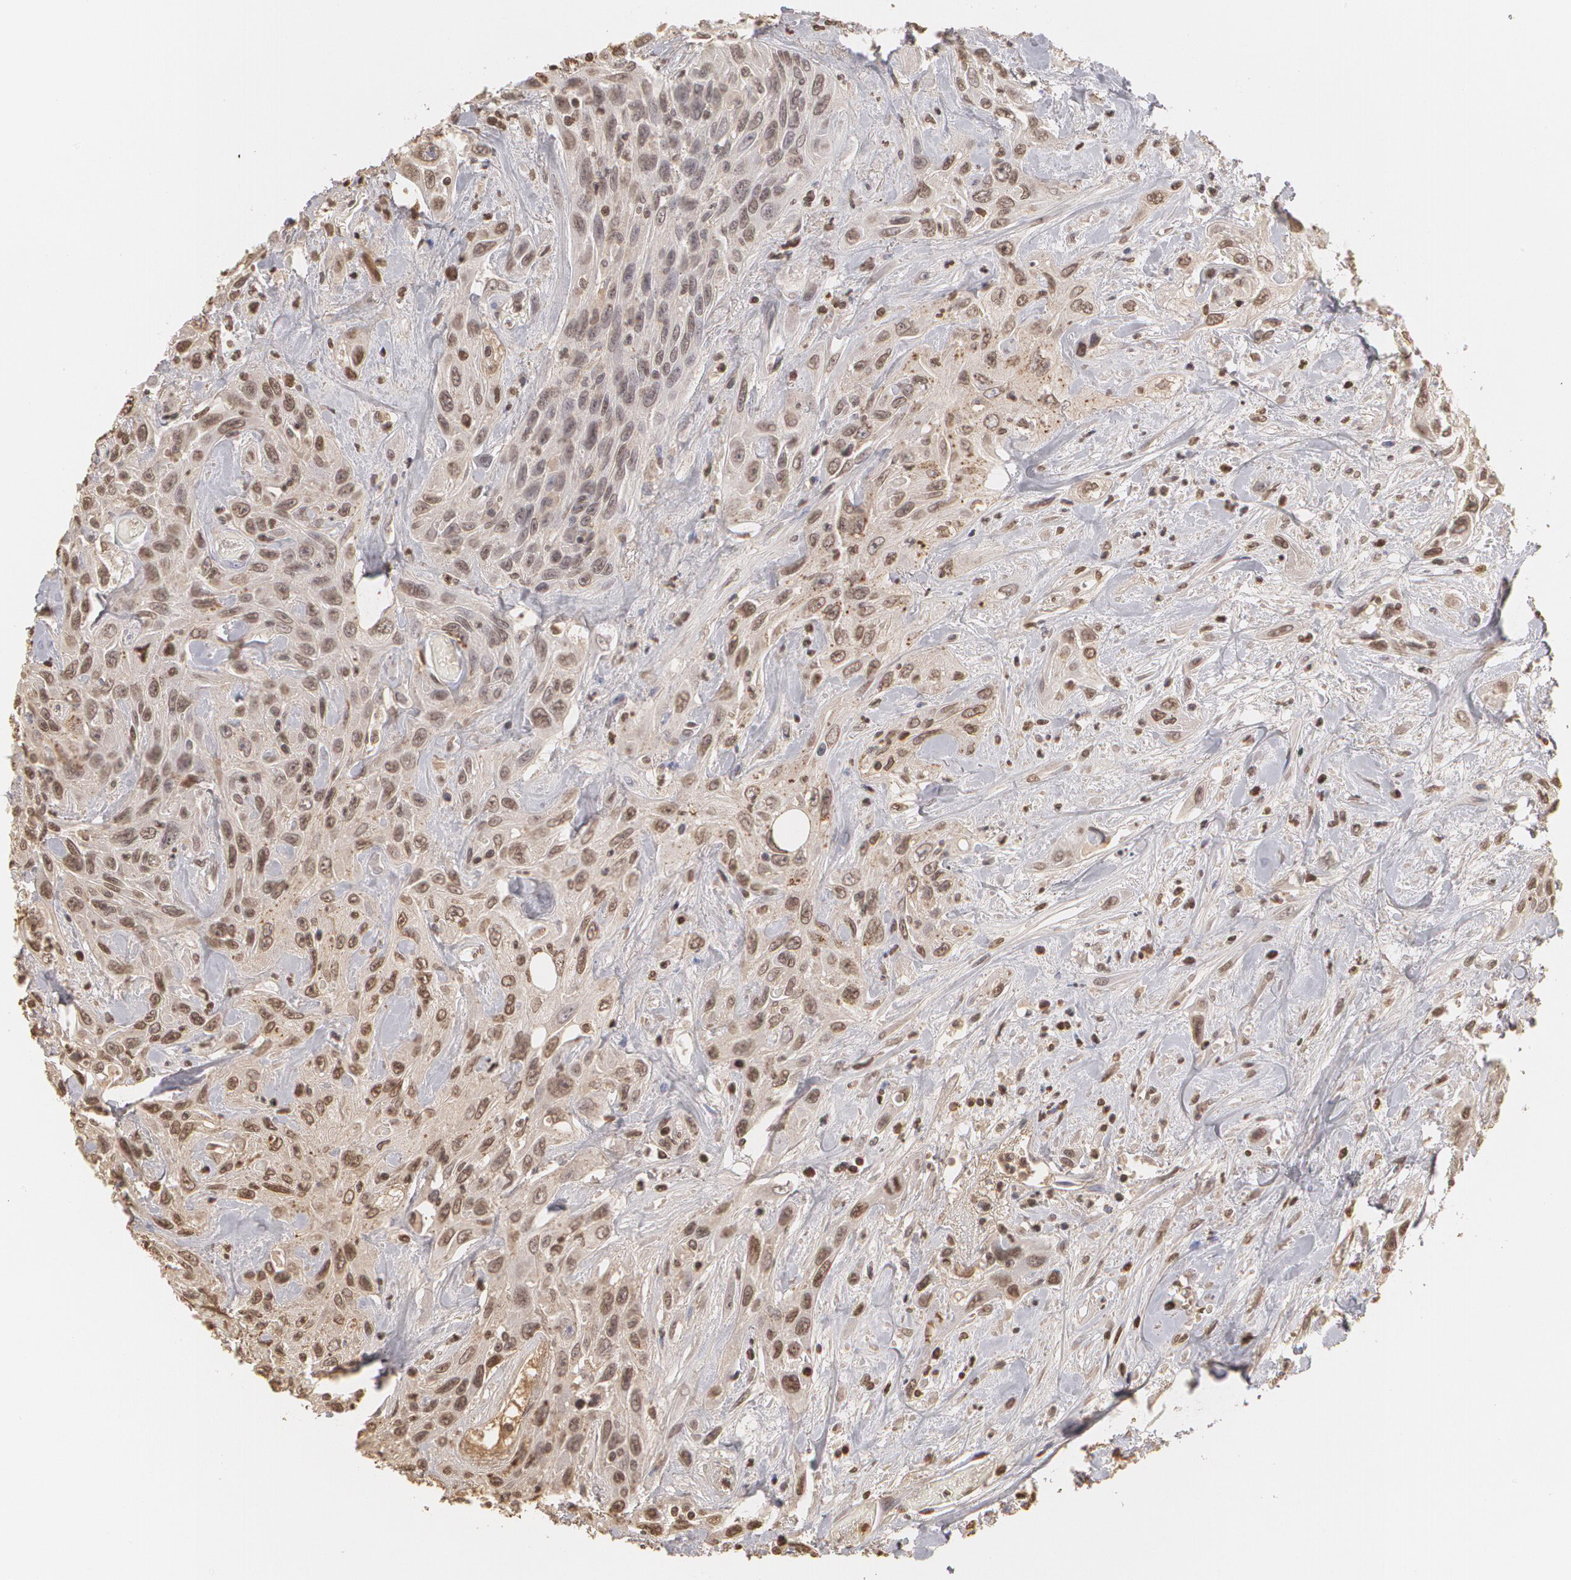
{"staining": {"intensity": "weak", "quantity": ">75%", "location": "cytoplasmic/membranous,nuclear"}, "tissue": "urothelial cancer", "cell_type": "Tumor cells", "image_type": "cancer", "snomed": [{"axis": "morphology", "description": "Urothelial carcinoma, High grade"}, {"axis": "topography", "description": "Urinary bladder"}], "caption": "Protein staining of urothelial cancer tissue displays weak cytoplasmic/membranous and nuclear expression in approximately >75% of tumor cells.", "gene": "SERPINA1", "patient": {"sex": "female", "age": 84}}